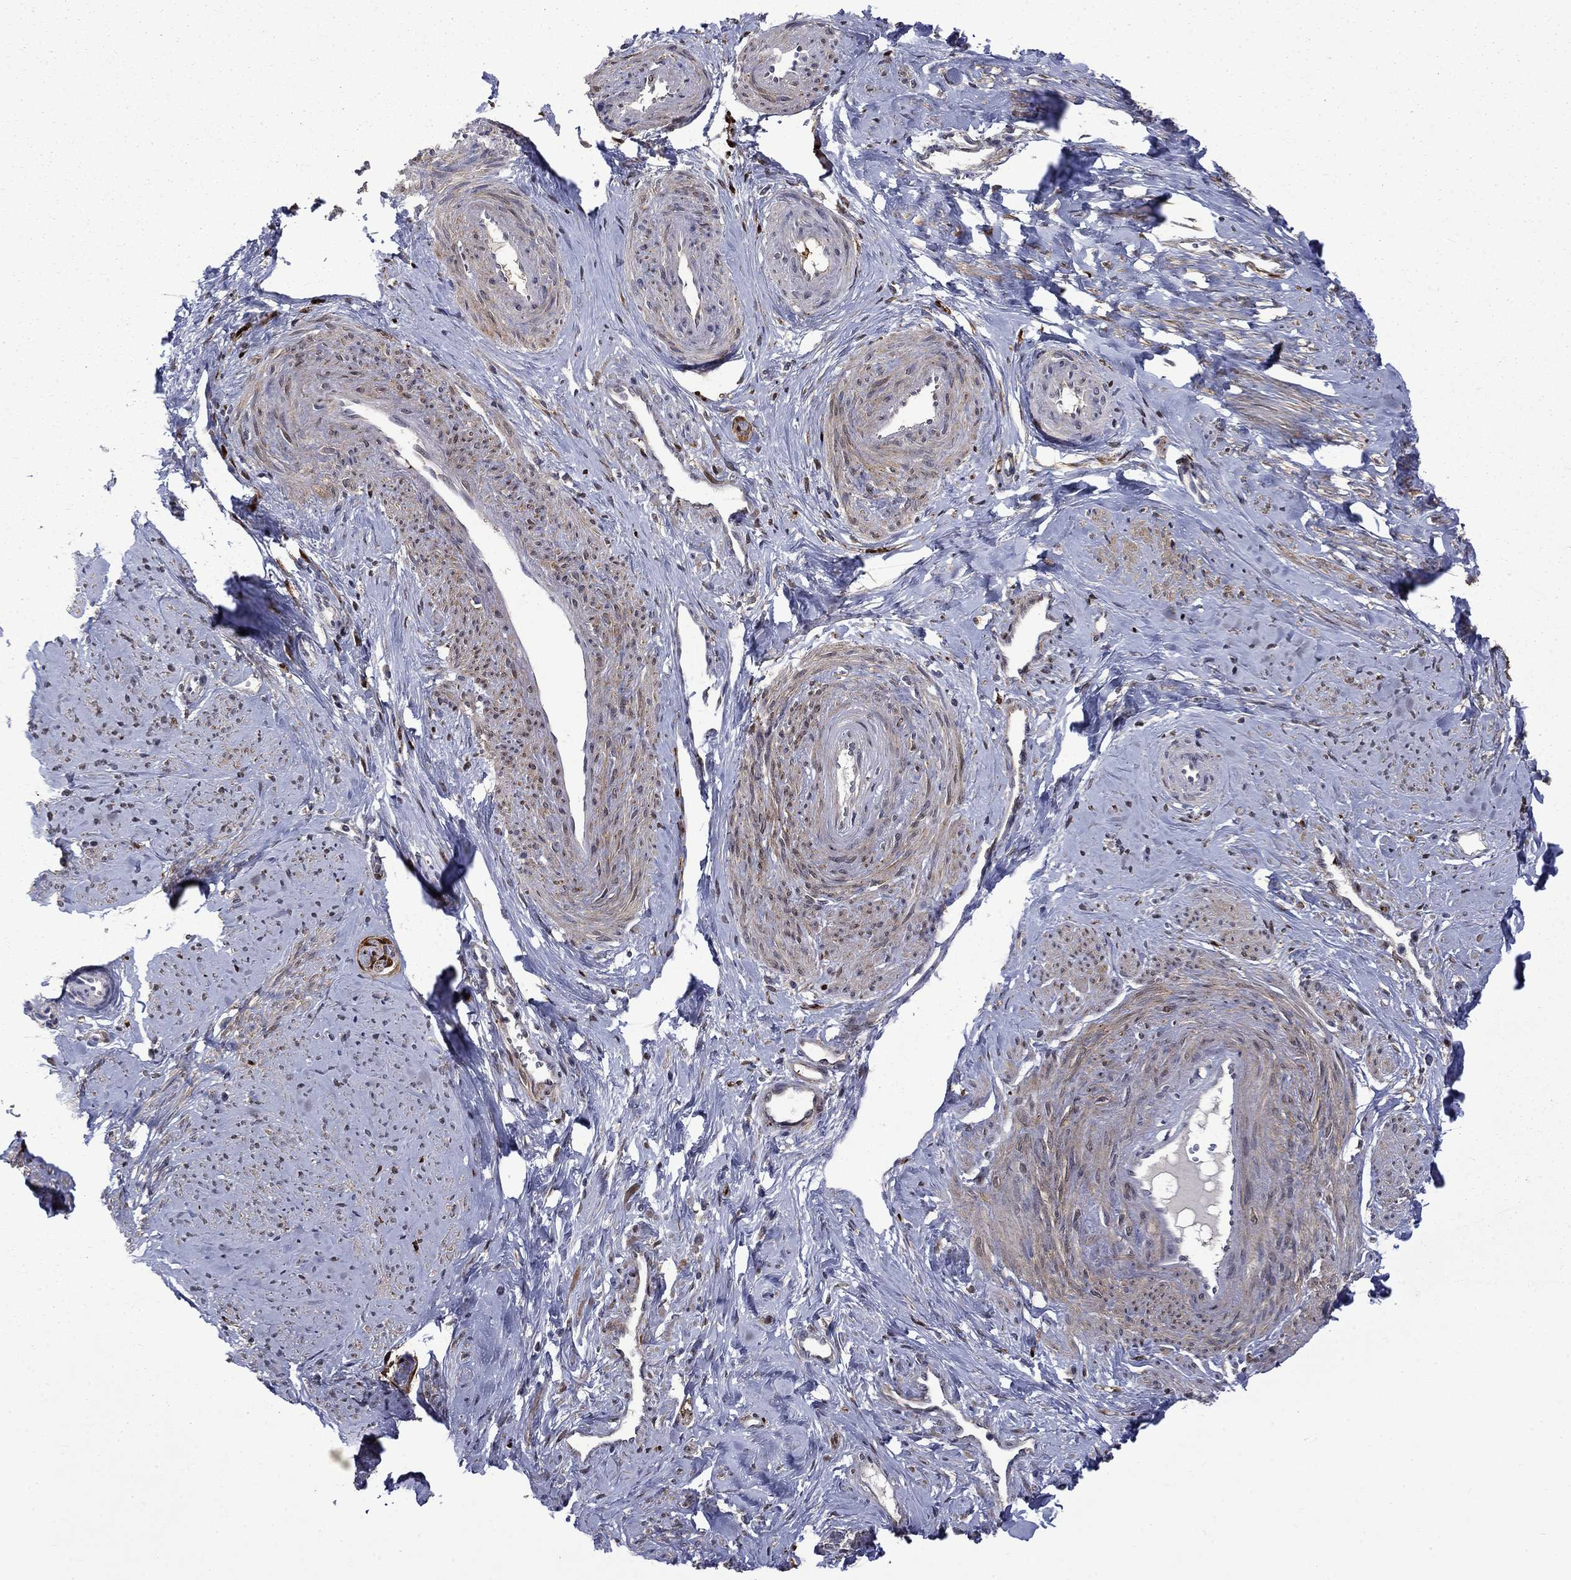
{"staining": {"intensity": "moderate", "quantity": ">75%", "location": "cytoplasmic/membranous"}, "tissue": "smooth muscle", "cell_type": "Smooth muscle cells", "image_type": "normal", "snomed": [{"axis": "morphology", "description": "Normal tissue, NOS"}, {"axis": "topography", "description": "Smooth muscle"}], "caption": "Smooth muscle cells demonstrate medium levels of moderate cytoplasmic/membranous positivity in approximately >75% of cells in normal smooth muscle.", "gene": "CBR1", "patient": {"sex": "female", "age": 48}}